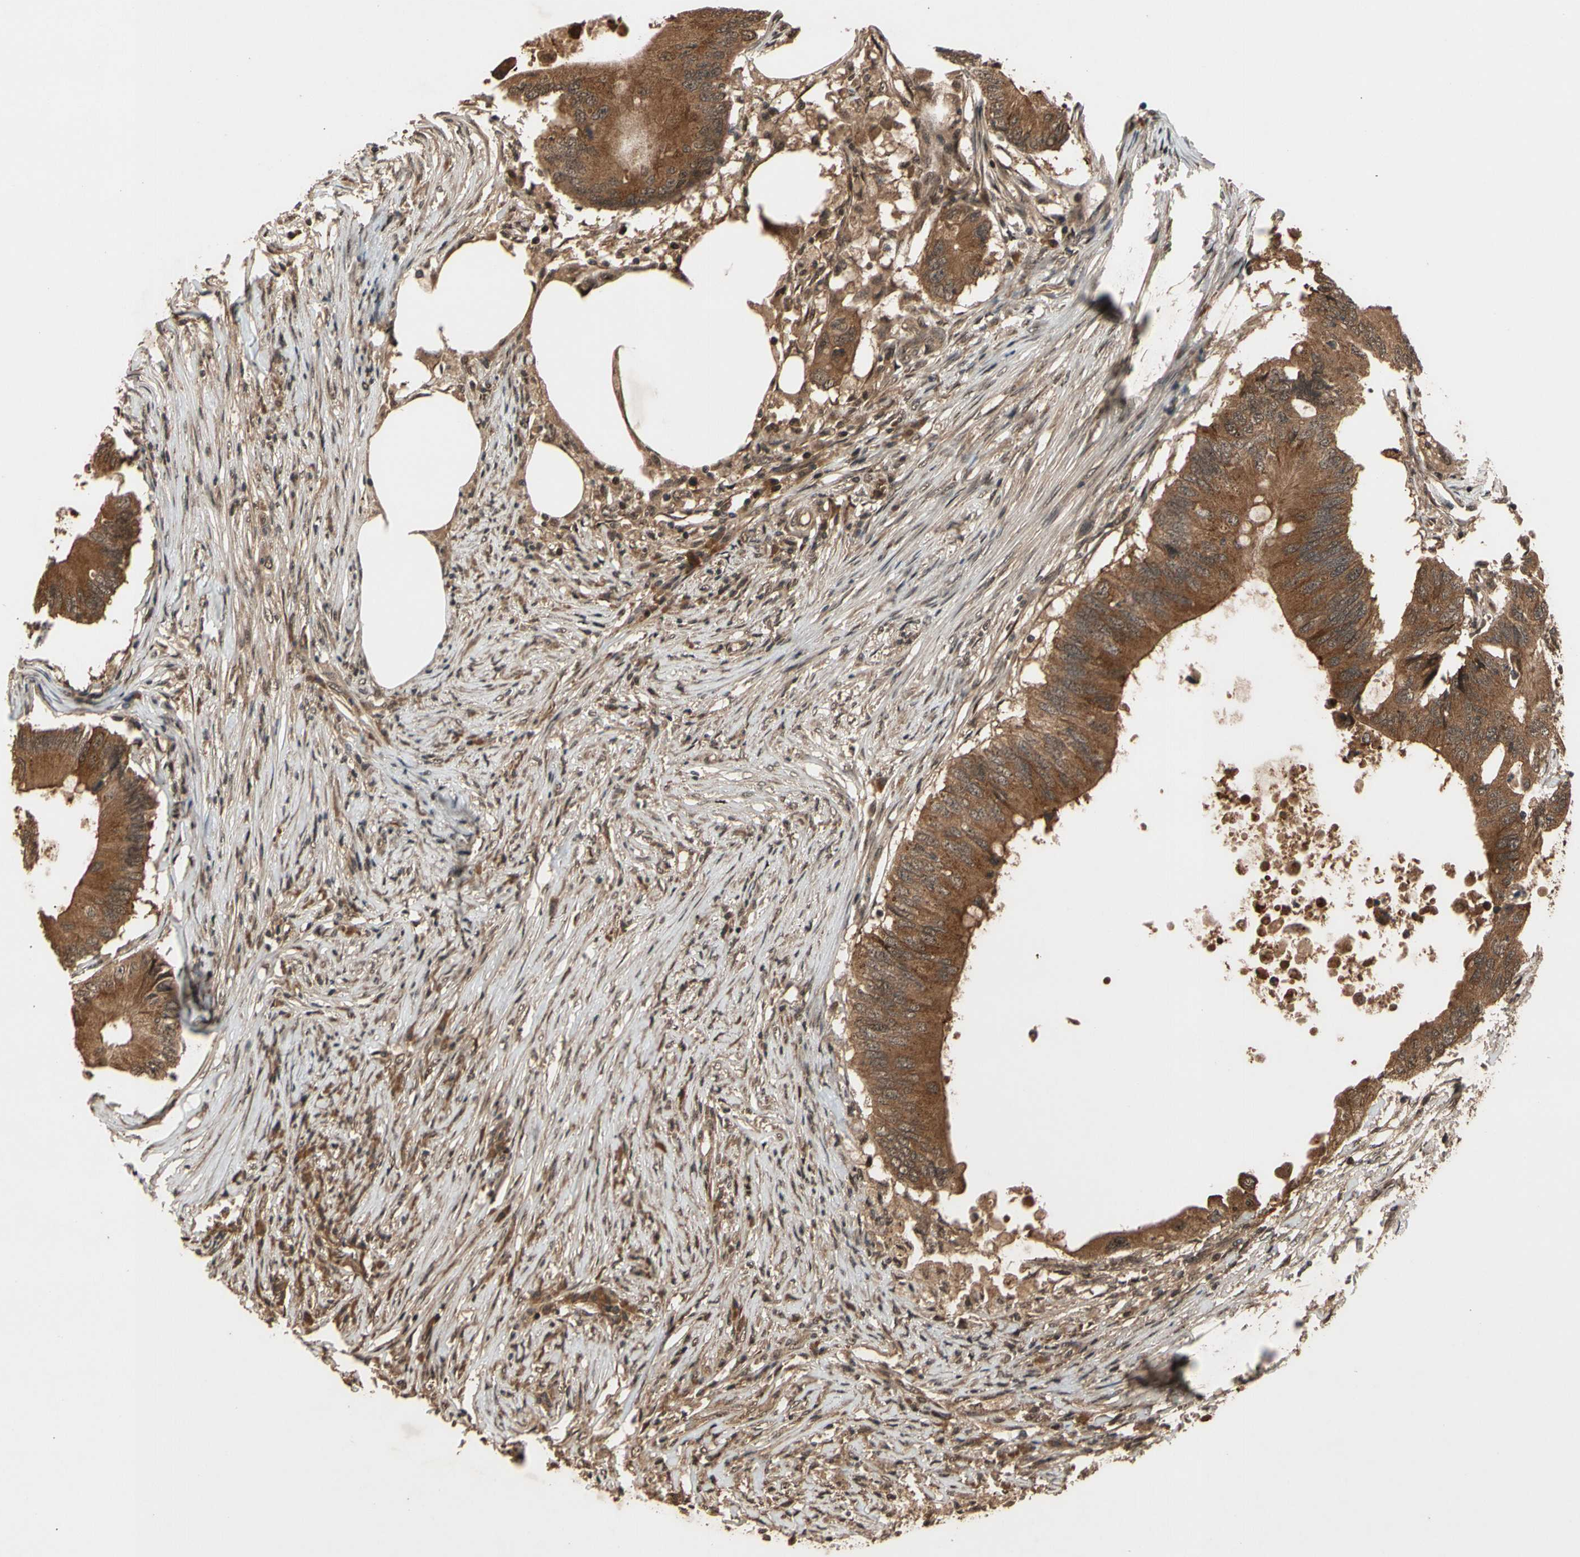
{"staining": {"intensity": "strong", "quantity": ">75%", "location": "cytoplasmic/membranous"}, "tissue": "colorectal cancer", "cell_type": "Tumor cells", "image_type": "cancer", "snomed": [{"axis": "morphology", "description": "Adenocarcinoma, NOS"}, {"axis": "topography", "description": "Colon"}], "caption": "Immunohistochemical staining of human colorectal cancer (adenocarcinoma) shows high levels of strong cytoplasmic/membranous protein positivity in approximately >75% of tumor cells. (DAB (3,3'-diaminobenzidine) = brown stain, brightfield microscopy at high magnification).", "gene": "TMEM230", "patient": {"sex": "male", "age": 71}}